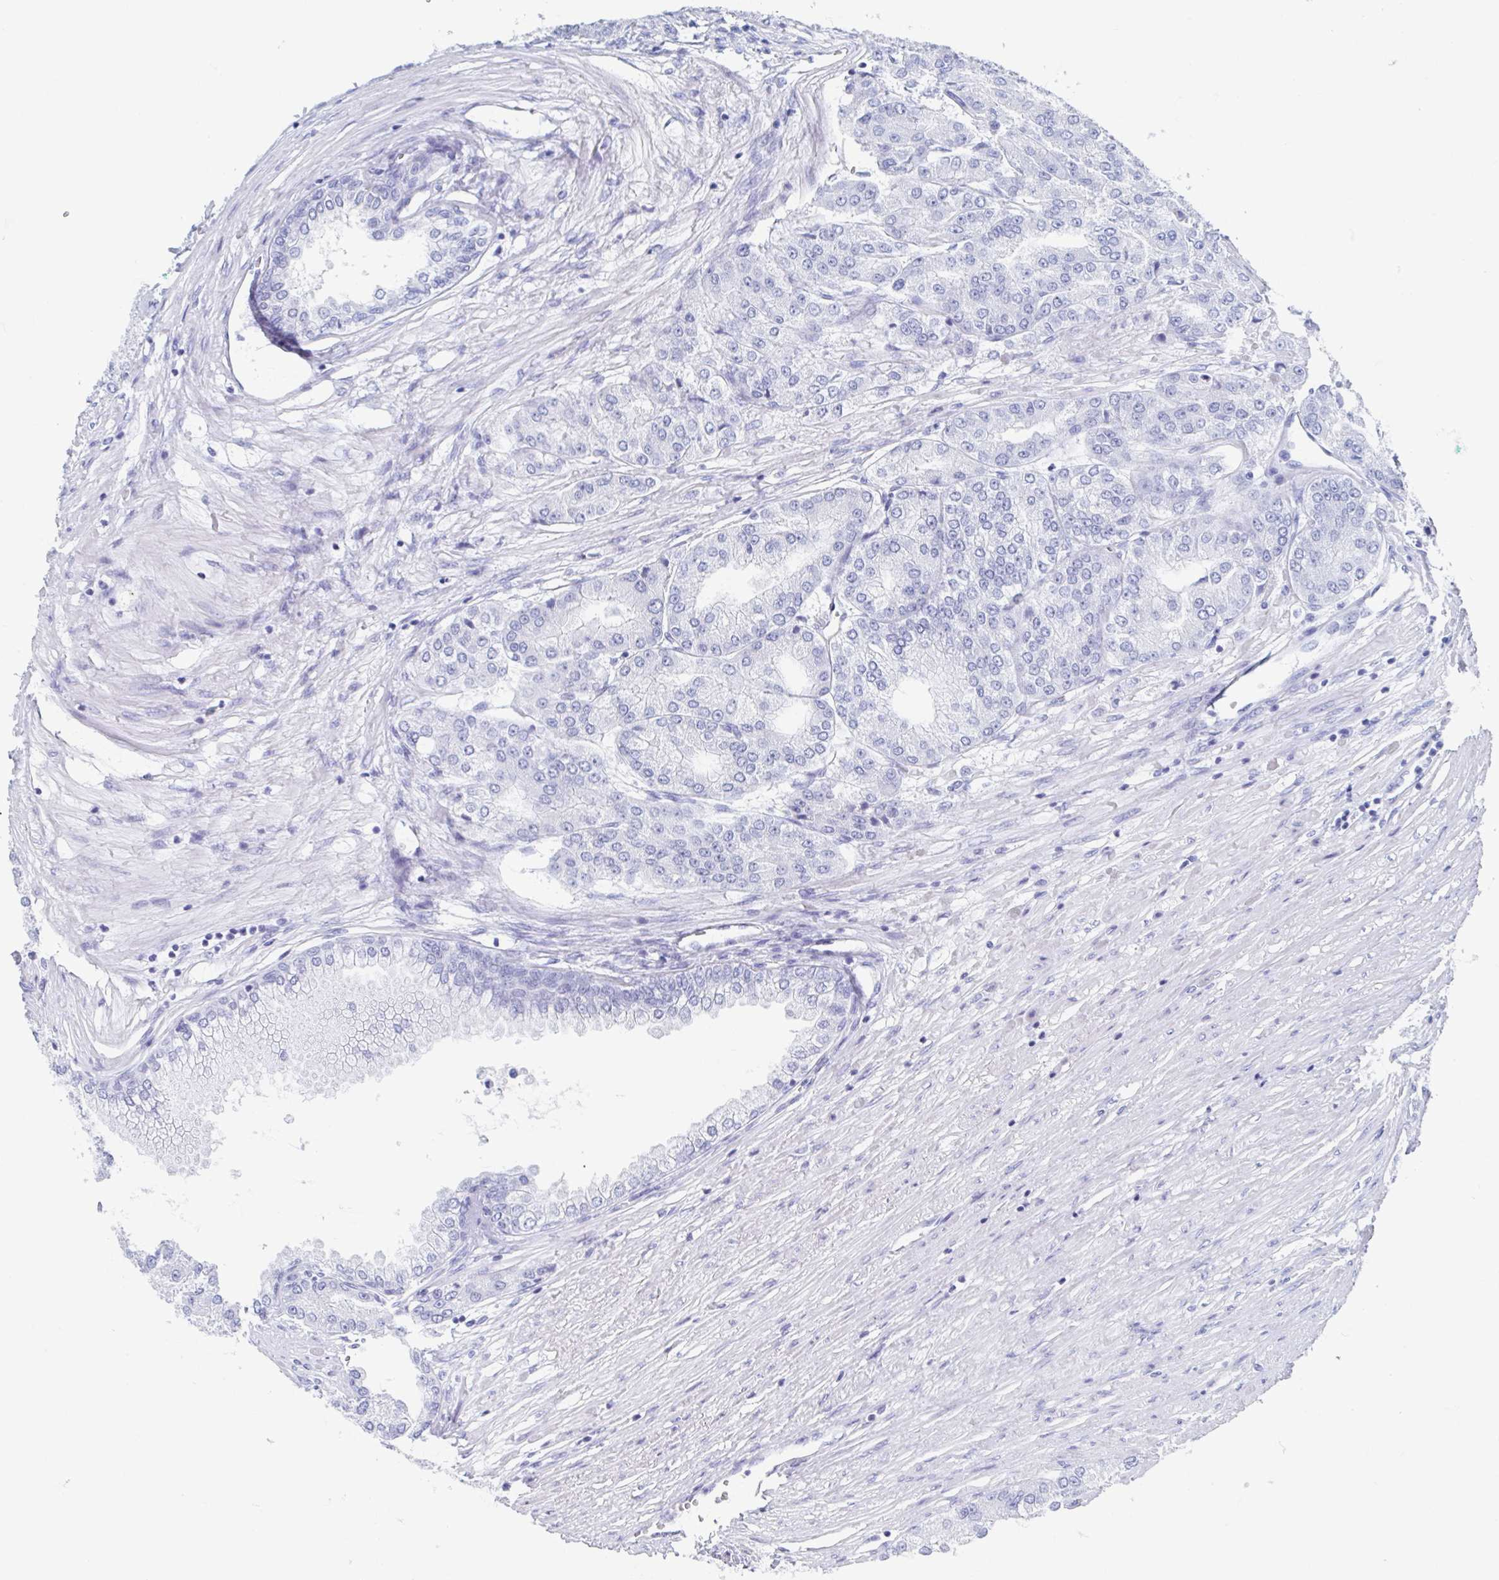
{"staining": {"intensity": "negative", "quantity": "none", "location": "none"}, "tissue": "prostate cancer", "cell_type": "Tumor cells", "image_type": "cancer", "snomed": [{"axis": "morphology", "description": "Adenocarcinoma, High grade"}, {"axis": "topography", "description": "Prostate"}], "caption": "Tumor cells are negative for brown protein staining in adenocarcinoma (high-grade) (prostate). Brightfield microscopy of immunohistochemistry stained with DAB (3,3'-diaminobenzidine) (brown) and hematoxylin (blue), captured at high magnification.", "gene": "C10orf53", "patient": {"sex": "male", "age": 61}}